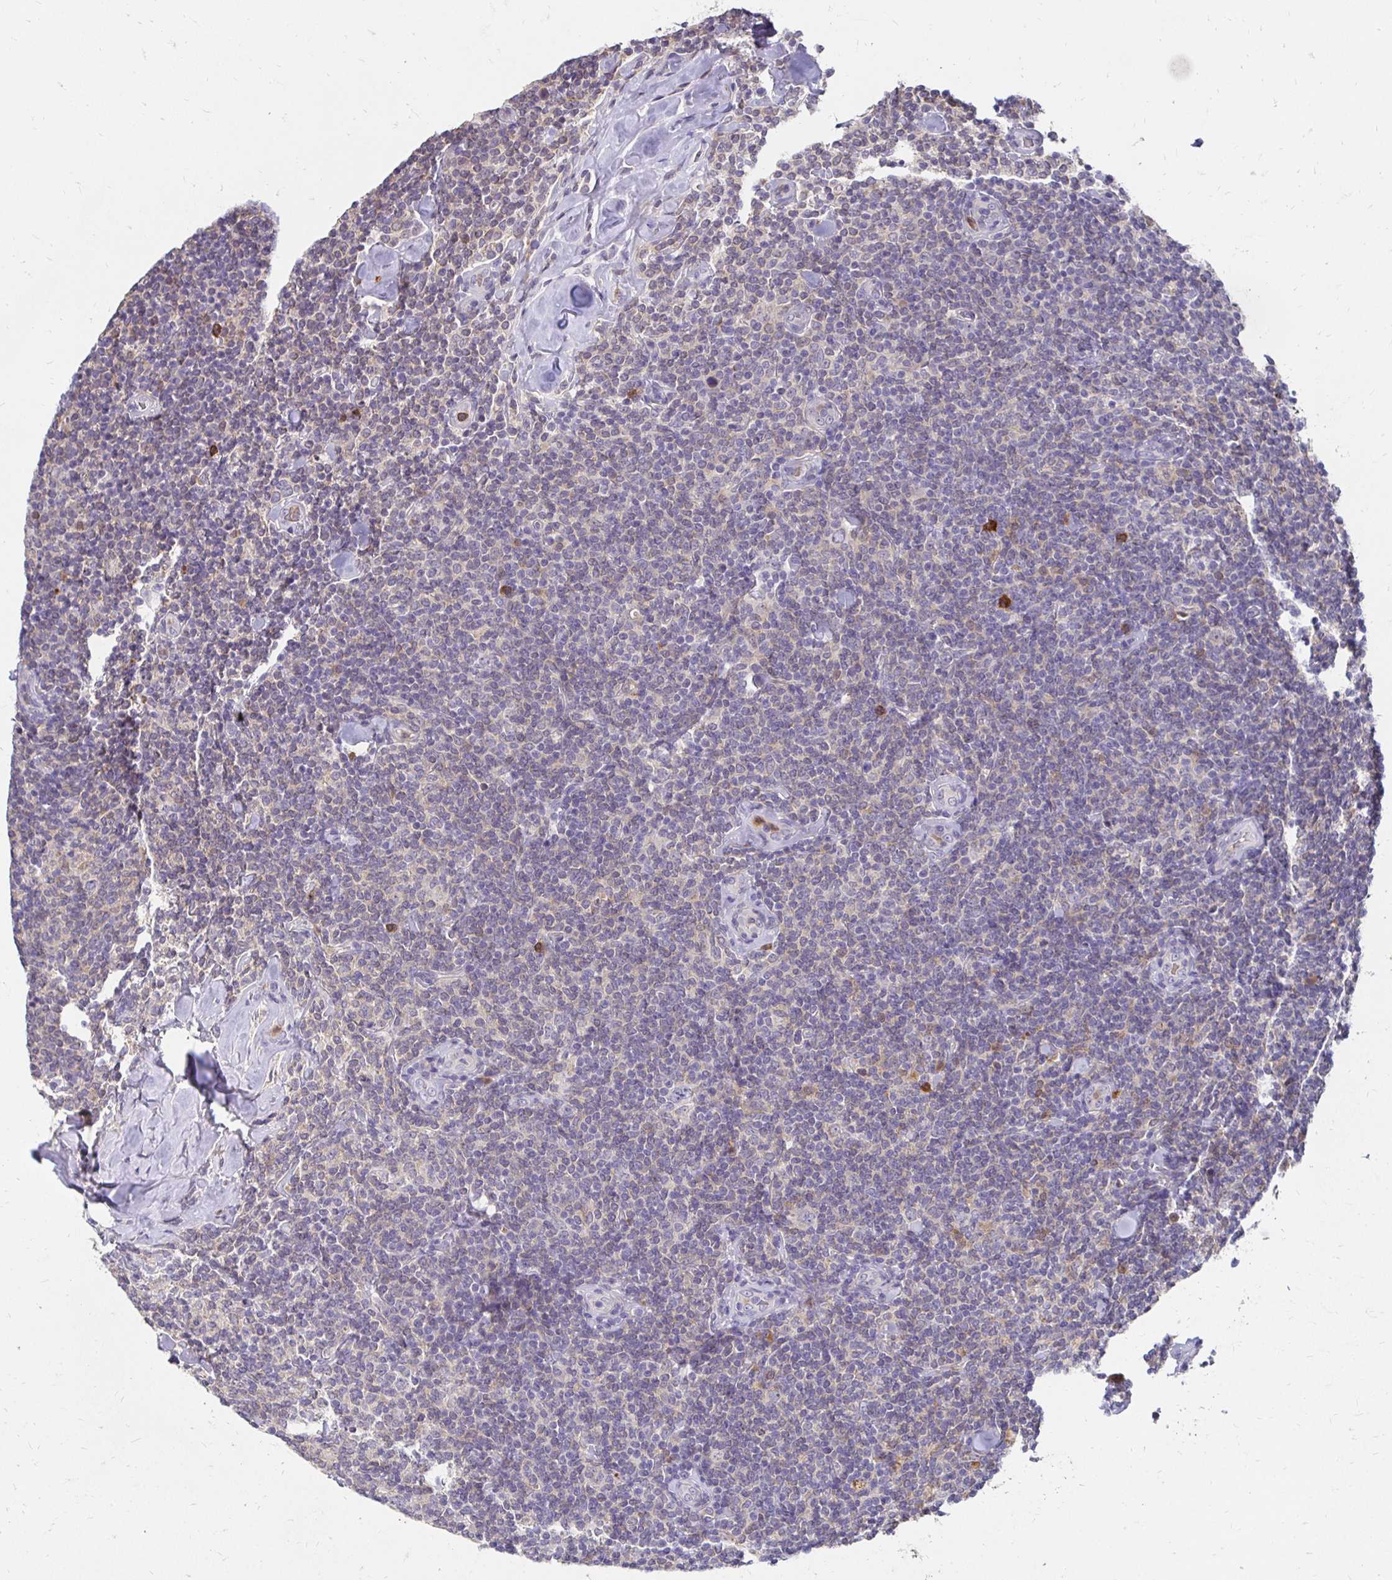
{"staining": {"intensity": "negative", "quantity": "none", "location": "none"}, "tissue": "lymphoma", "cell_type": "Tumor cells", "image_type": "cancer", "snomed": [{"axis": "morphology", "description": "Malignant lymphoma, non-Hodgkin's type, Low grade"}, {"axis": "topography", "description": "Lymph node"}], "caption": "Image shows no significant protein positivity in tumor cells of malignant lymphoma, non-Hodgkin's type (low-grade).", "gene": "GK2", "patient": {"sex": "female", "age": 56}}